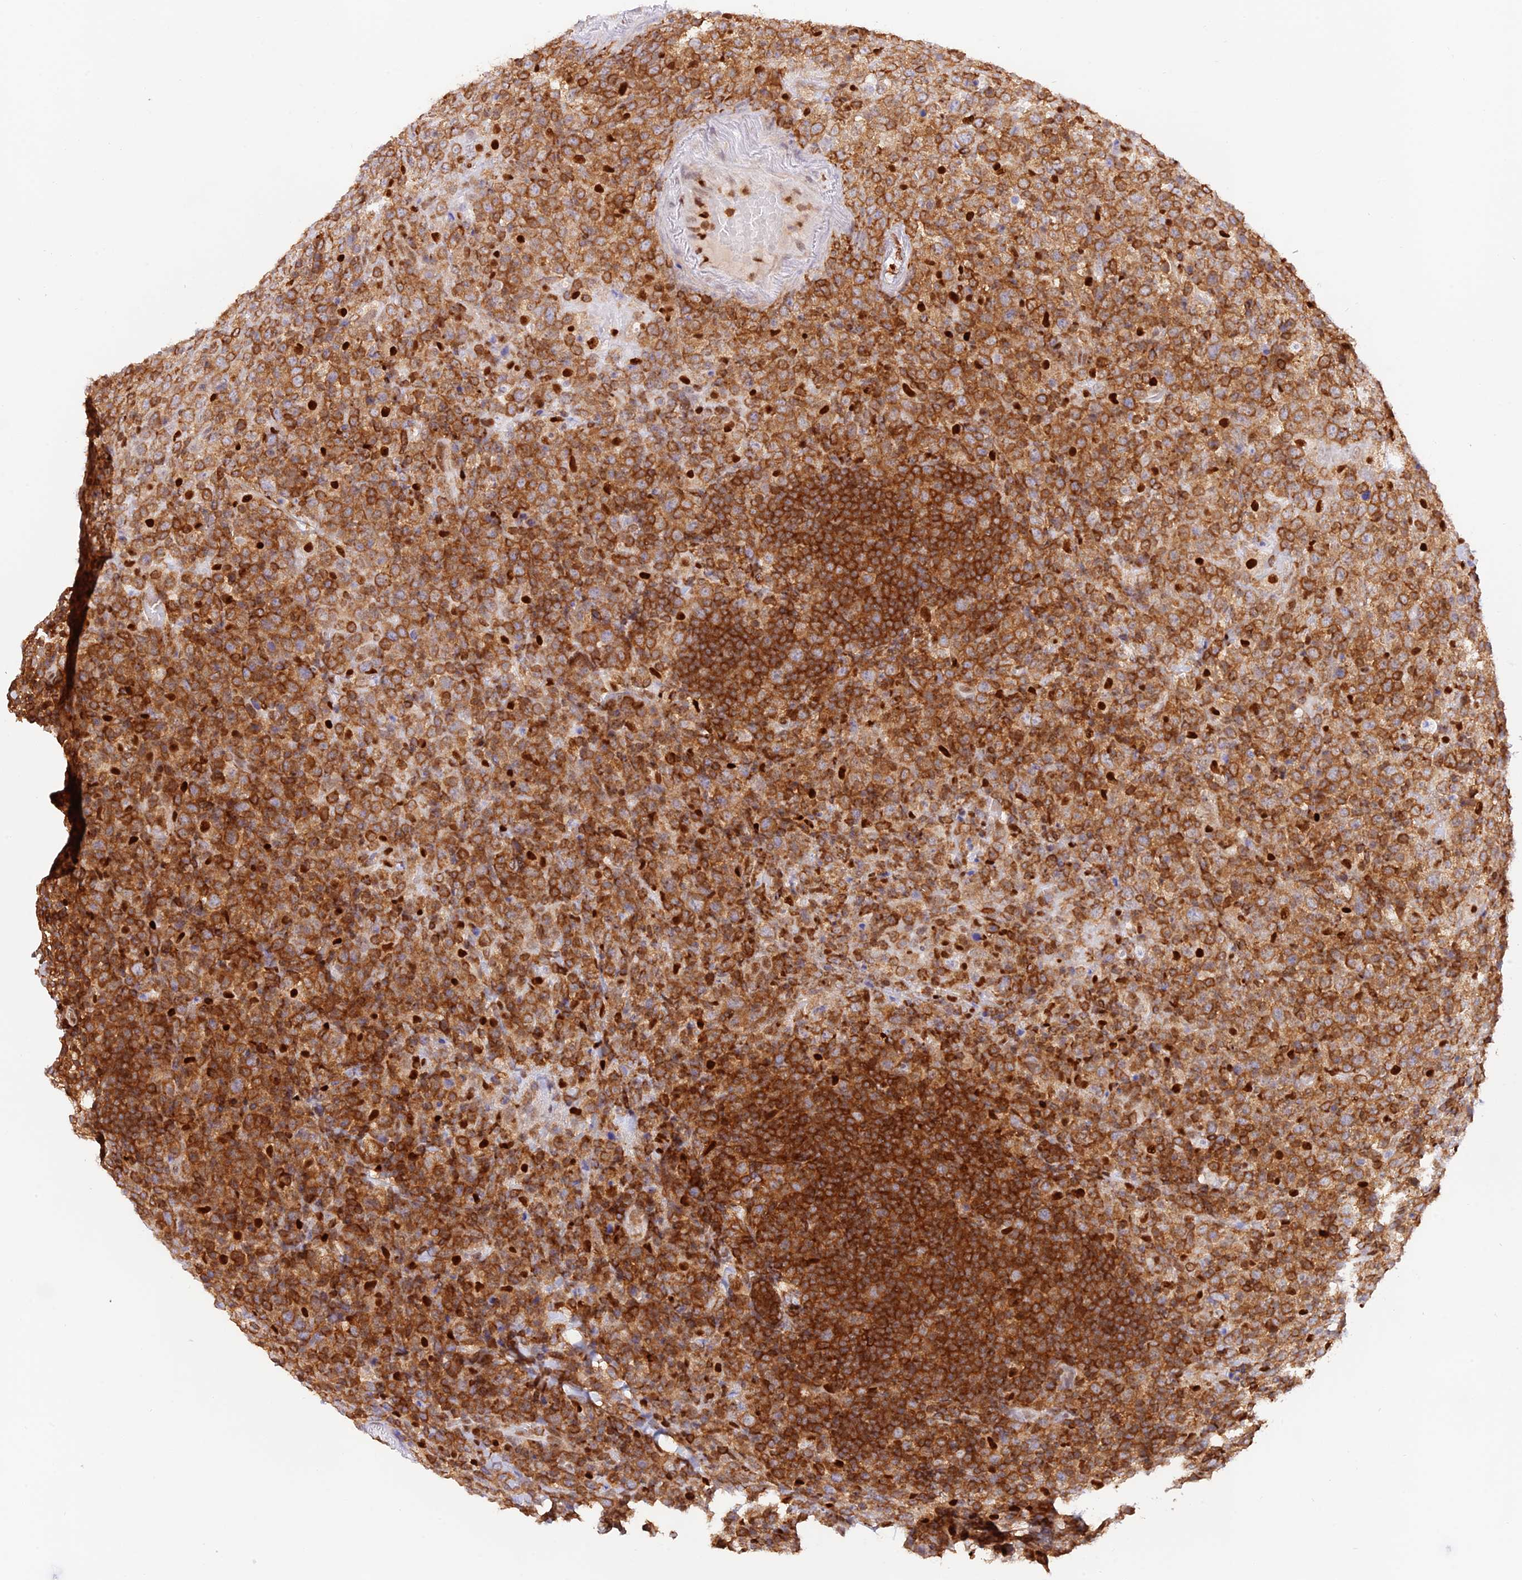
{"staining": {"intensity": "strong", "quantity": ">75%", "location": "cytoplasmic/membranous"}, "tissue": "lymphoma", "cell_type": "Tumor cells", "image_type": "cancer", "snomed": [{"axis": "morphology", "description": "Malignant lymphoma, non-Hodgkin's type, High grade"}, {"axis": "topography", "description": "Colon"}], "caption": "Protein expression analysis of lymphoma shows strong cytoplasmic/membranous positivity in approximately >75% of tumor cells.", "gene": "DENND1C", "patient": {"sex": "female", "age": 53}}